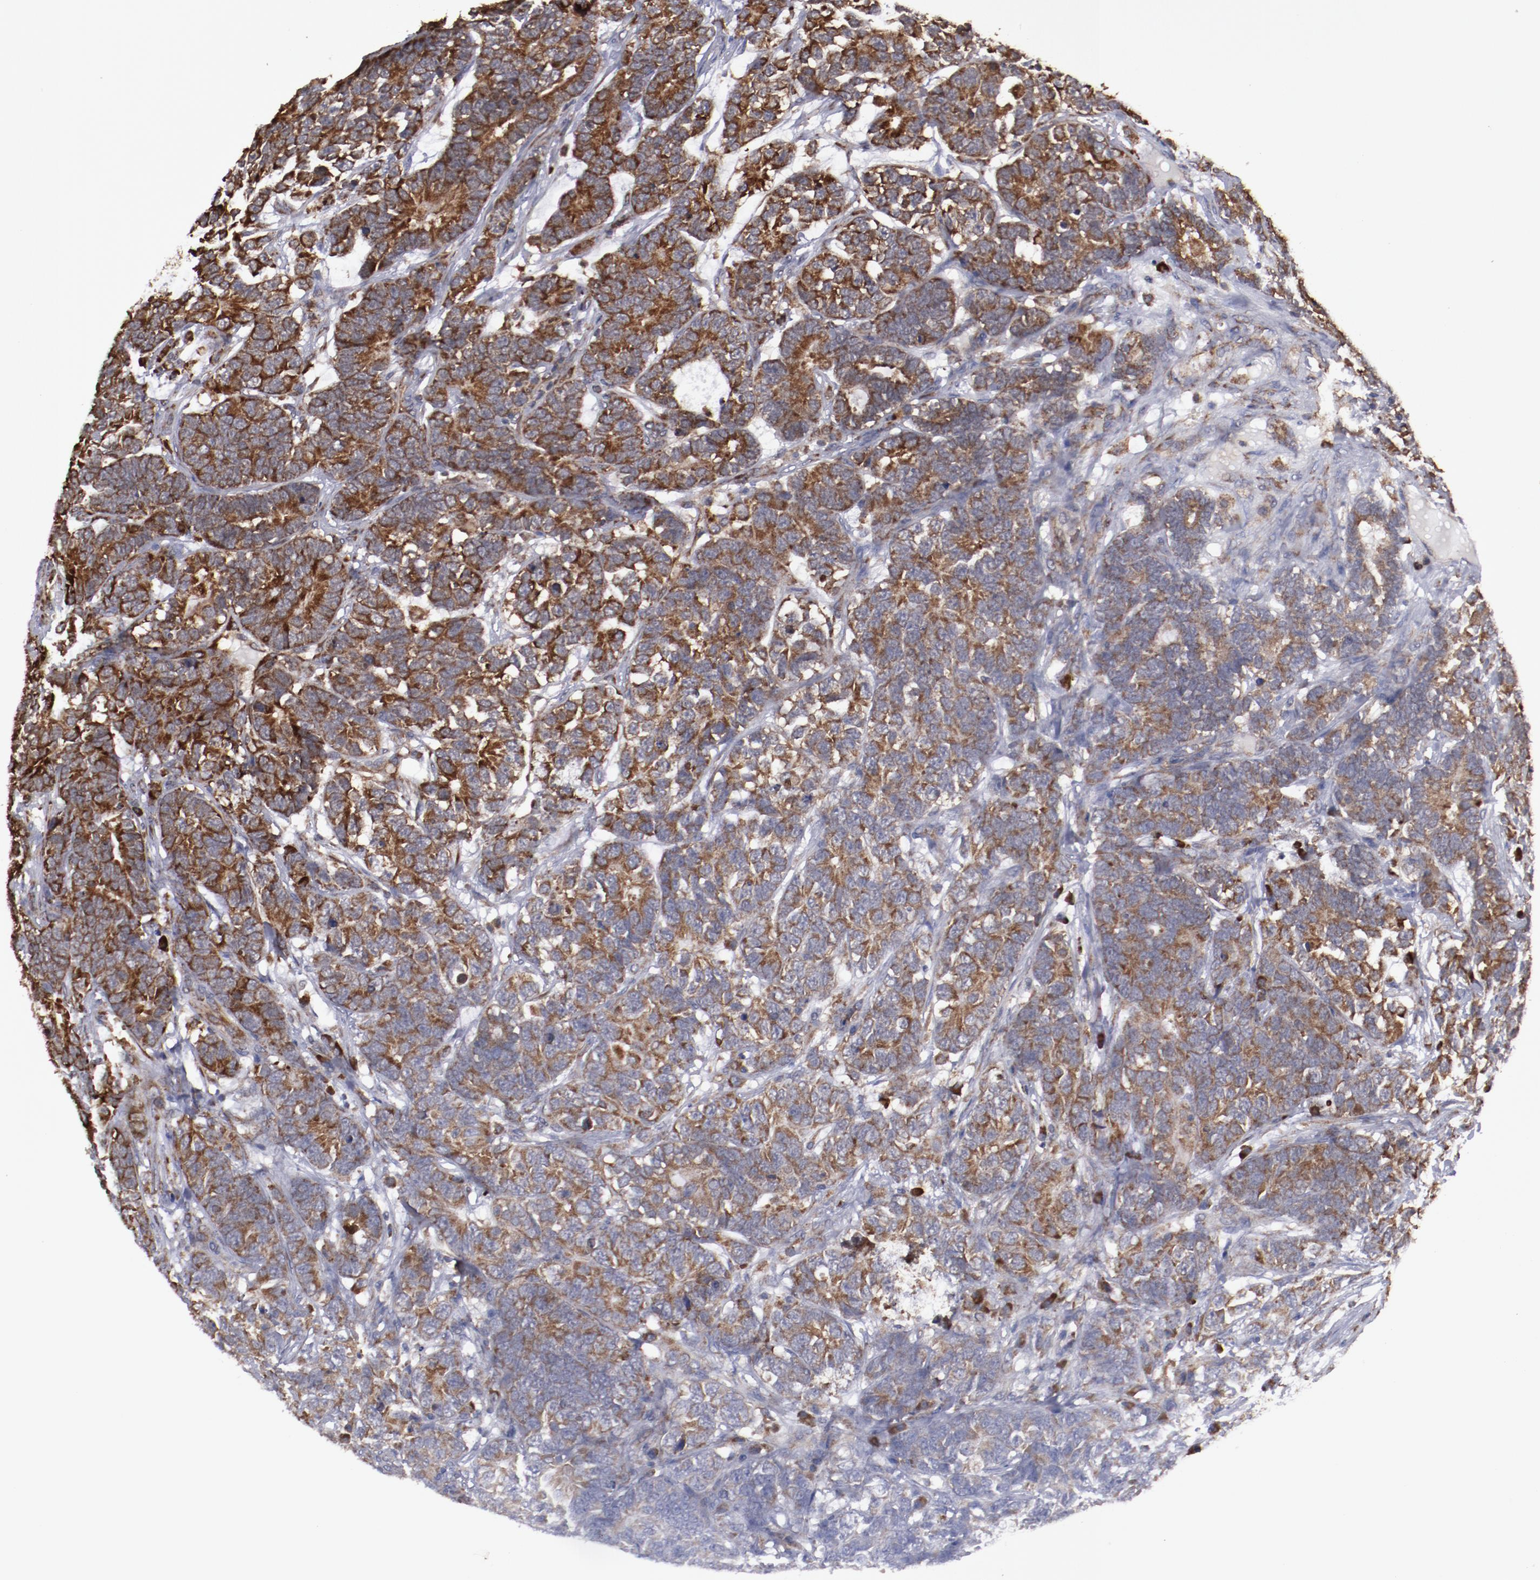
{"staining": {"intensity": "strong", "quantity": "25%-75%", "location": "cytoplasmic/membranous"}, "tissue": "testis cancer", "cell_type": "Tumor cells", "image_type": "cancer", "snomed": [{"axis": "morphology", "description": "Carcinoma, Embryonal, NOS"}, {"axis": "topography", "description": "Testis"}], "caption": "Strong cytoplasmic/membranous positivity for a protein is present in about 25%-75% of tumor cells of testis cancer (embryonal carcinoma) using immunohistochemistry.", "gene": "RPS4Y1", "patient": {"sex": "male", "age": 26}}